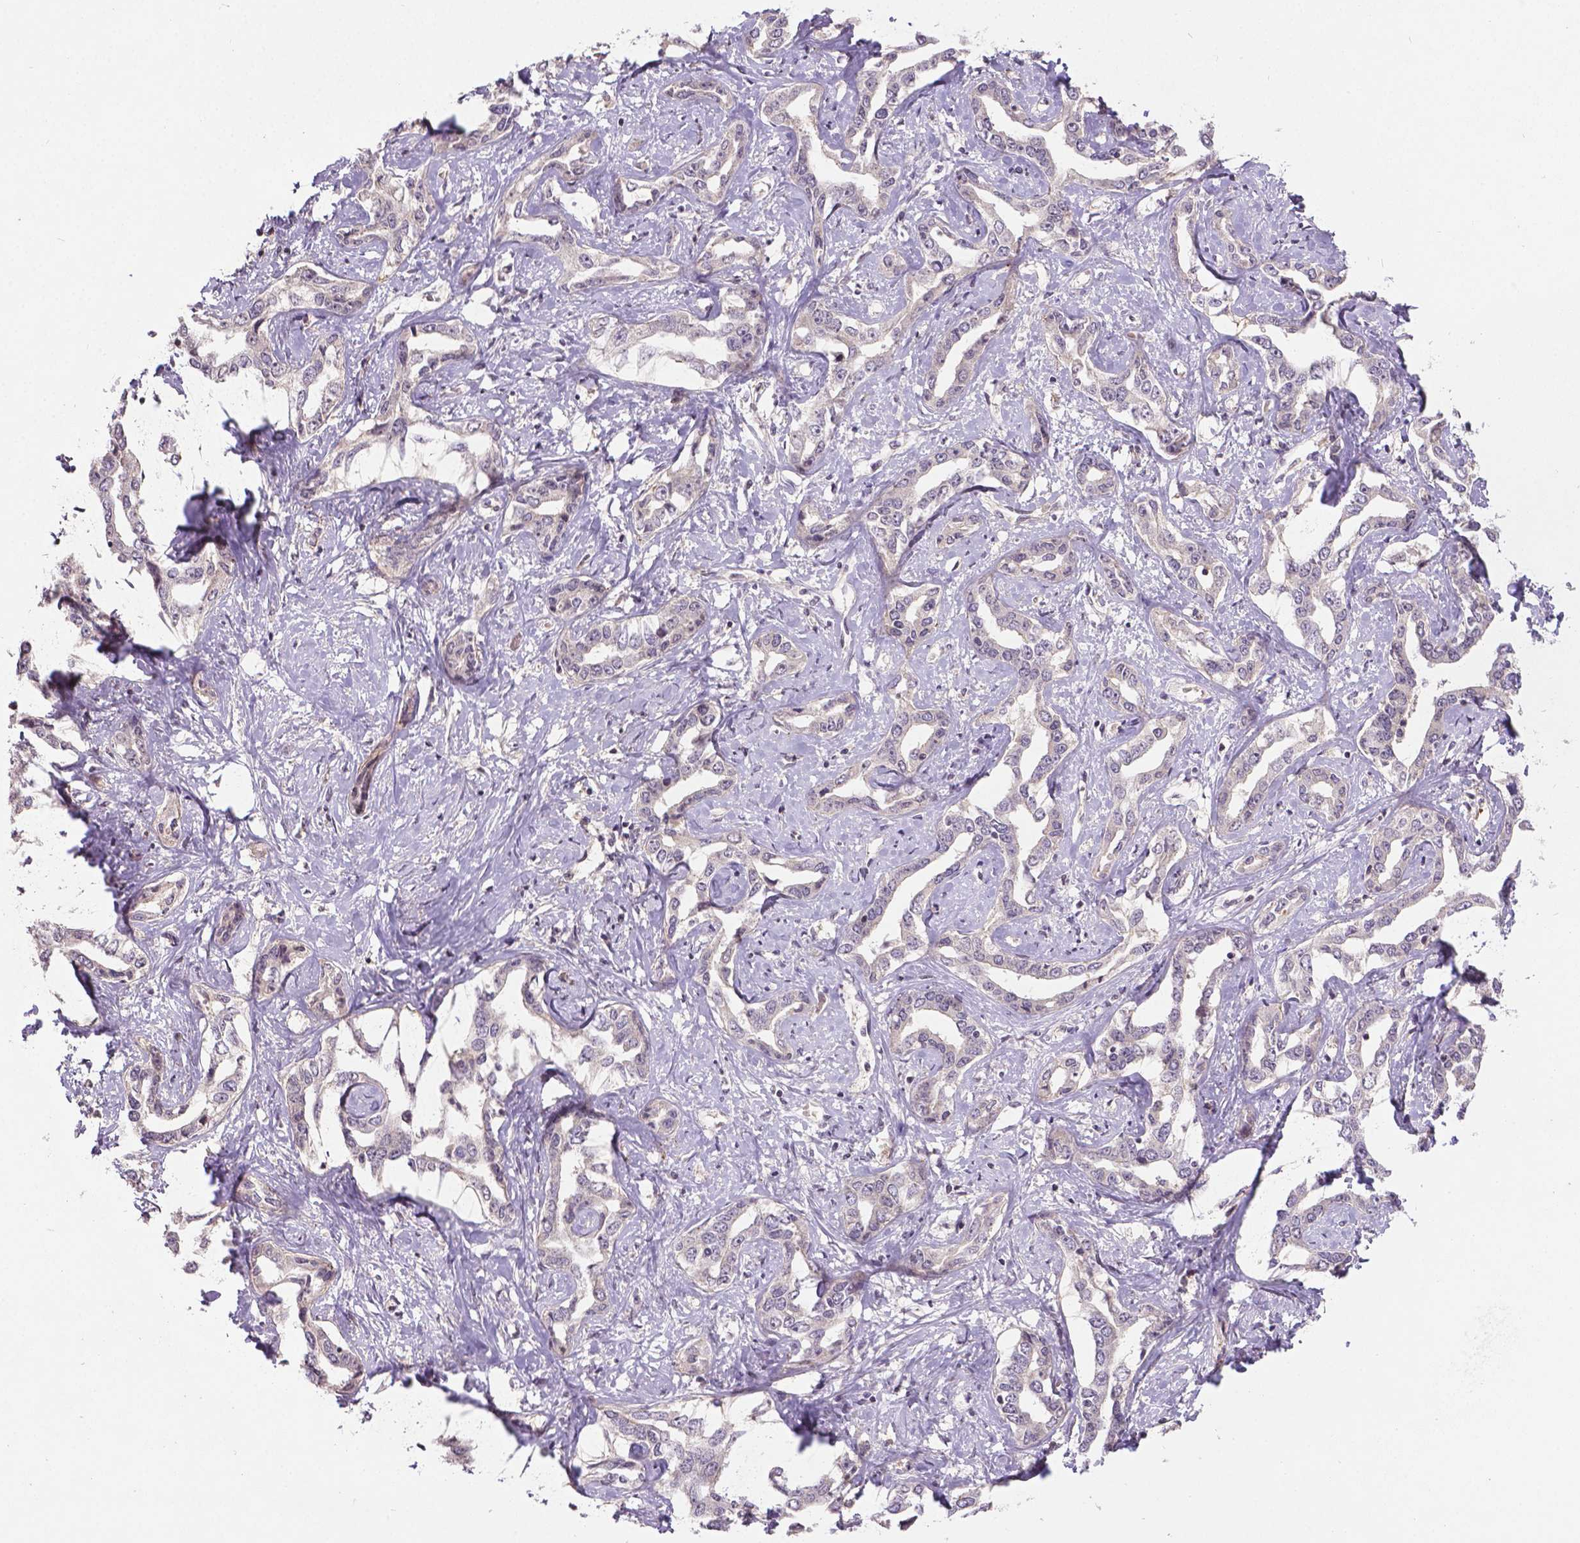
{"staining": {"intensity": "negative", "quantity": "none", "location": "none"}, "tissue": "liver cancer", "cell_type": "Tumor cells", "image_type": "cancer", "snomed": [{"axis": "morphology", "description": "Cholangiocarcinoma"}, {"axis": "topography", "description": "Liver"}], "caption": "Tumor cells show no significant protein positivity in liver cancer (cholangiocarcinoma). Nuclei are stained in blue.", "gene": "ANKRD54", "patient": {"sex": "male", "age": 59}}